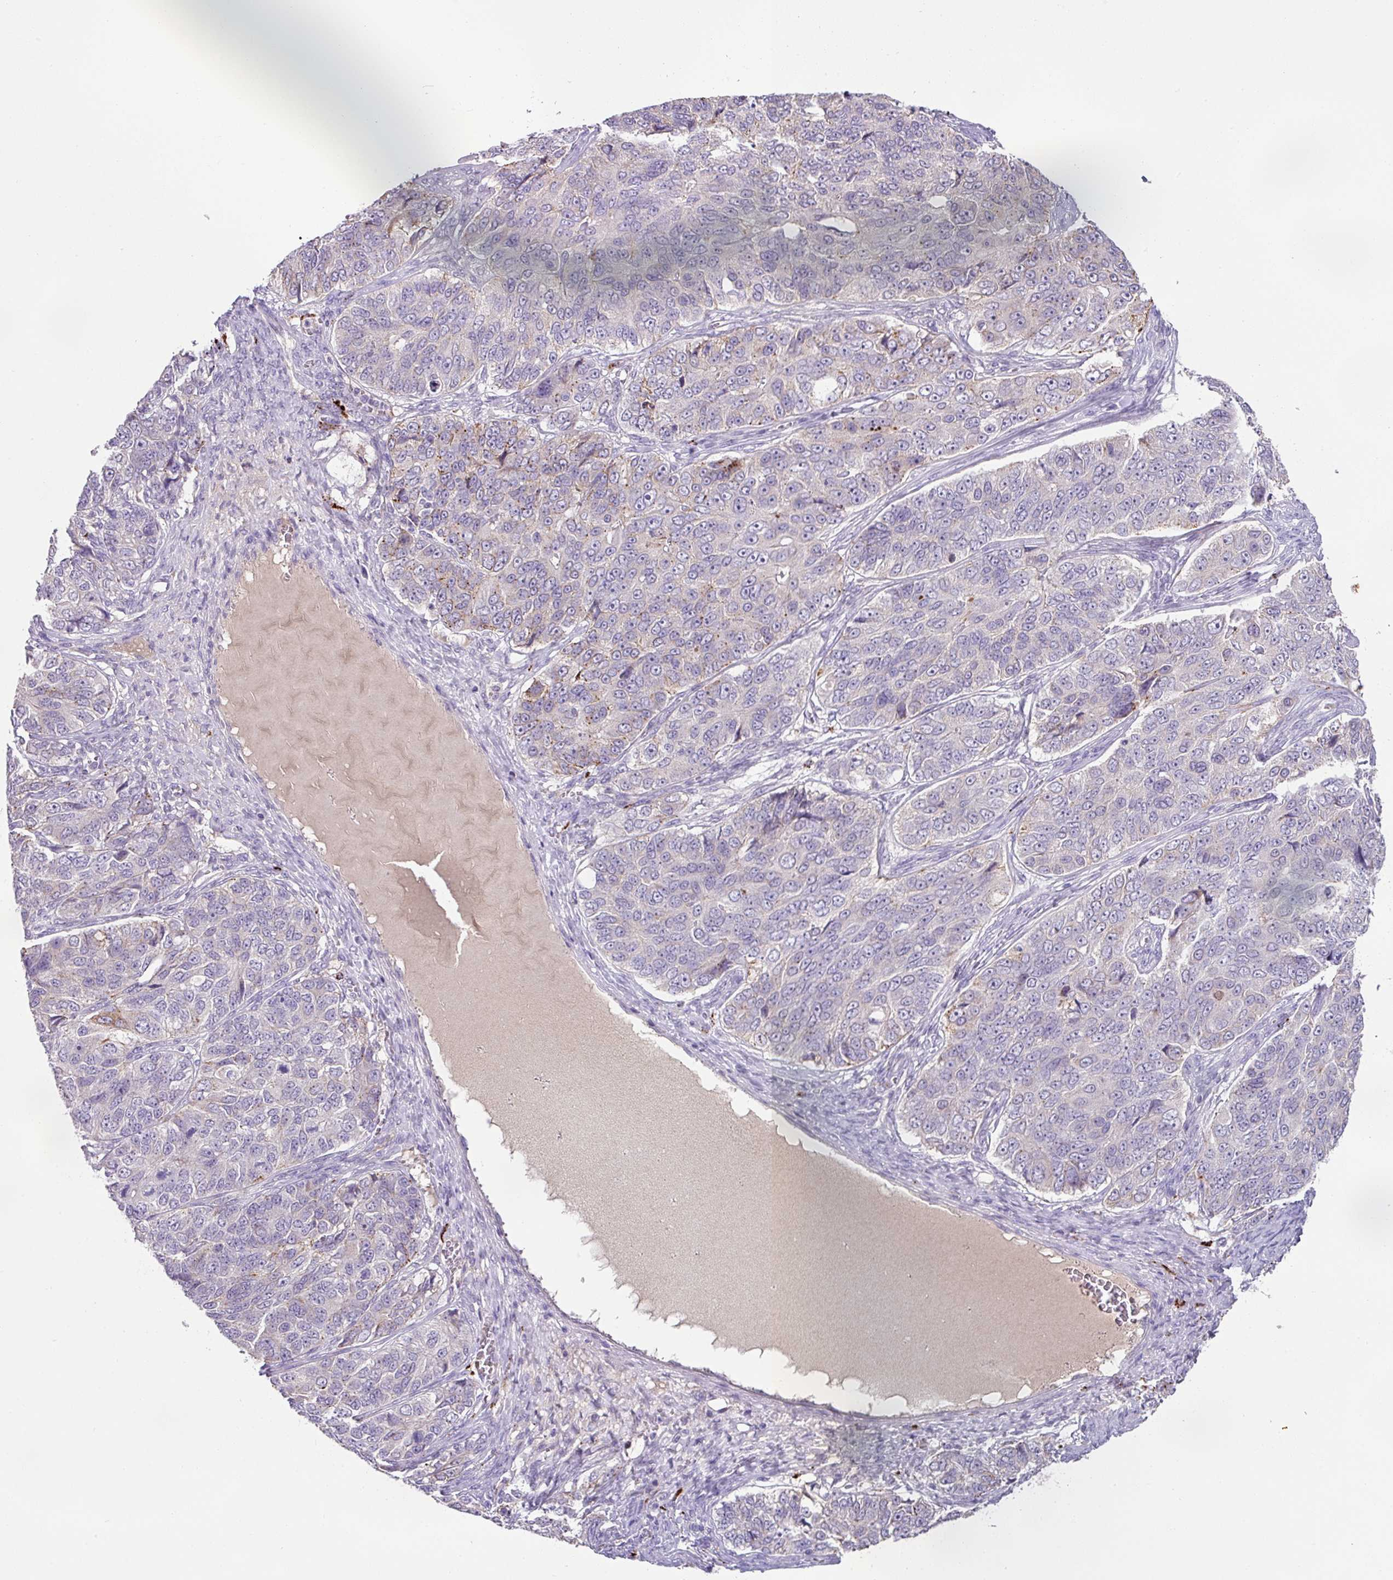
{"staining": {"intensity": "weak", "quantity": "<25%", "location": "cytoplasmic/membranous"}, "tissue": "ovarian cancer", "cell_type": "Tumor cells", "image_type": "cancer", "snomed": [{"axis": "morphology", "description": "Carcinoma, endometroid"}, {"axis": "topography", "description": "Ovary"}], "caption": "The micrograph demonstrates no staining of tumor cells in endometroid carcinoma (ovarian).", "gene": "PLEKHH3", "patient": {"sex": "female", "age": 51}}